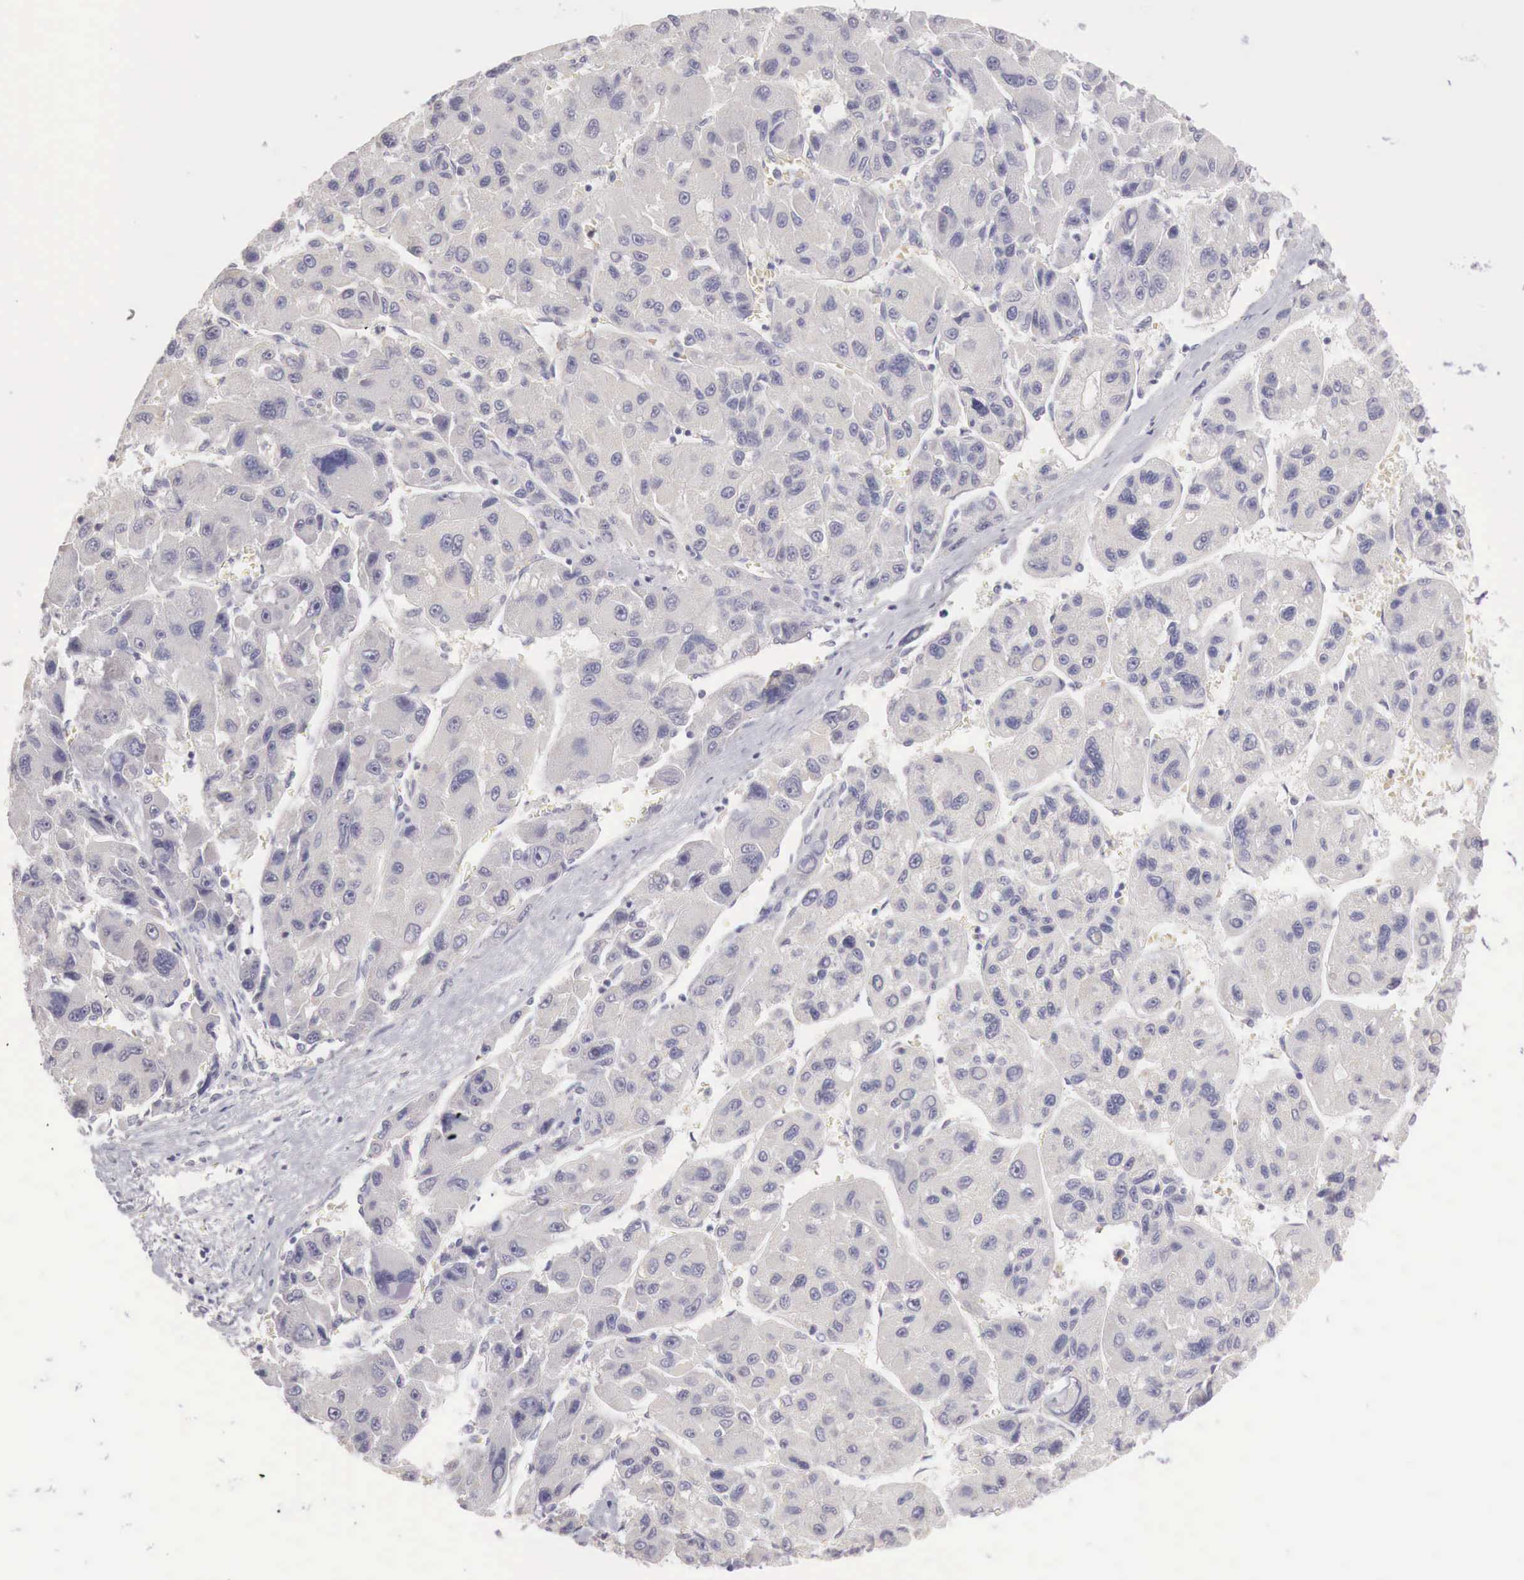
{"staining": {"intensity": "negative", "quantity": "none", "location": "none"}, "tissue": "liver cancer", "cell_type": "Tumor cells", "image_type": "cancer", "snomed": [{"axis": "morphology", "description": "Carcinoma, Hepatocellular, NOS"}, {"axis": "topography", "description": "Liver"}], "caption": "Tumor cells are negative for protein expression in human liver cancer (hepatocellular carcinoma). The staining is performed using DAB brown chromogen with nuclei counter-stained in using hematoxylin.", "gene": "GATA1", "patient": {"sex": "male", "age": 64}}